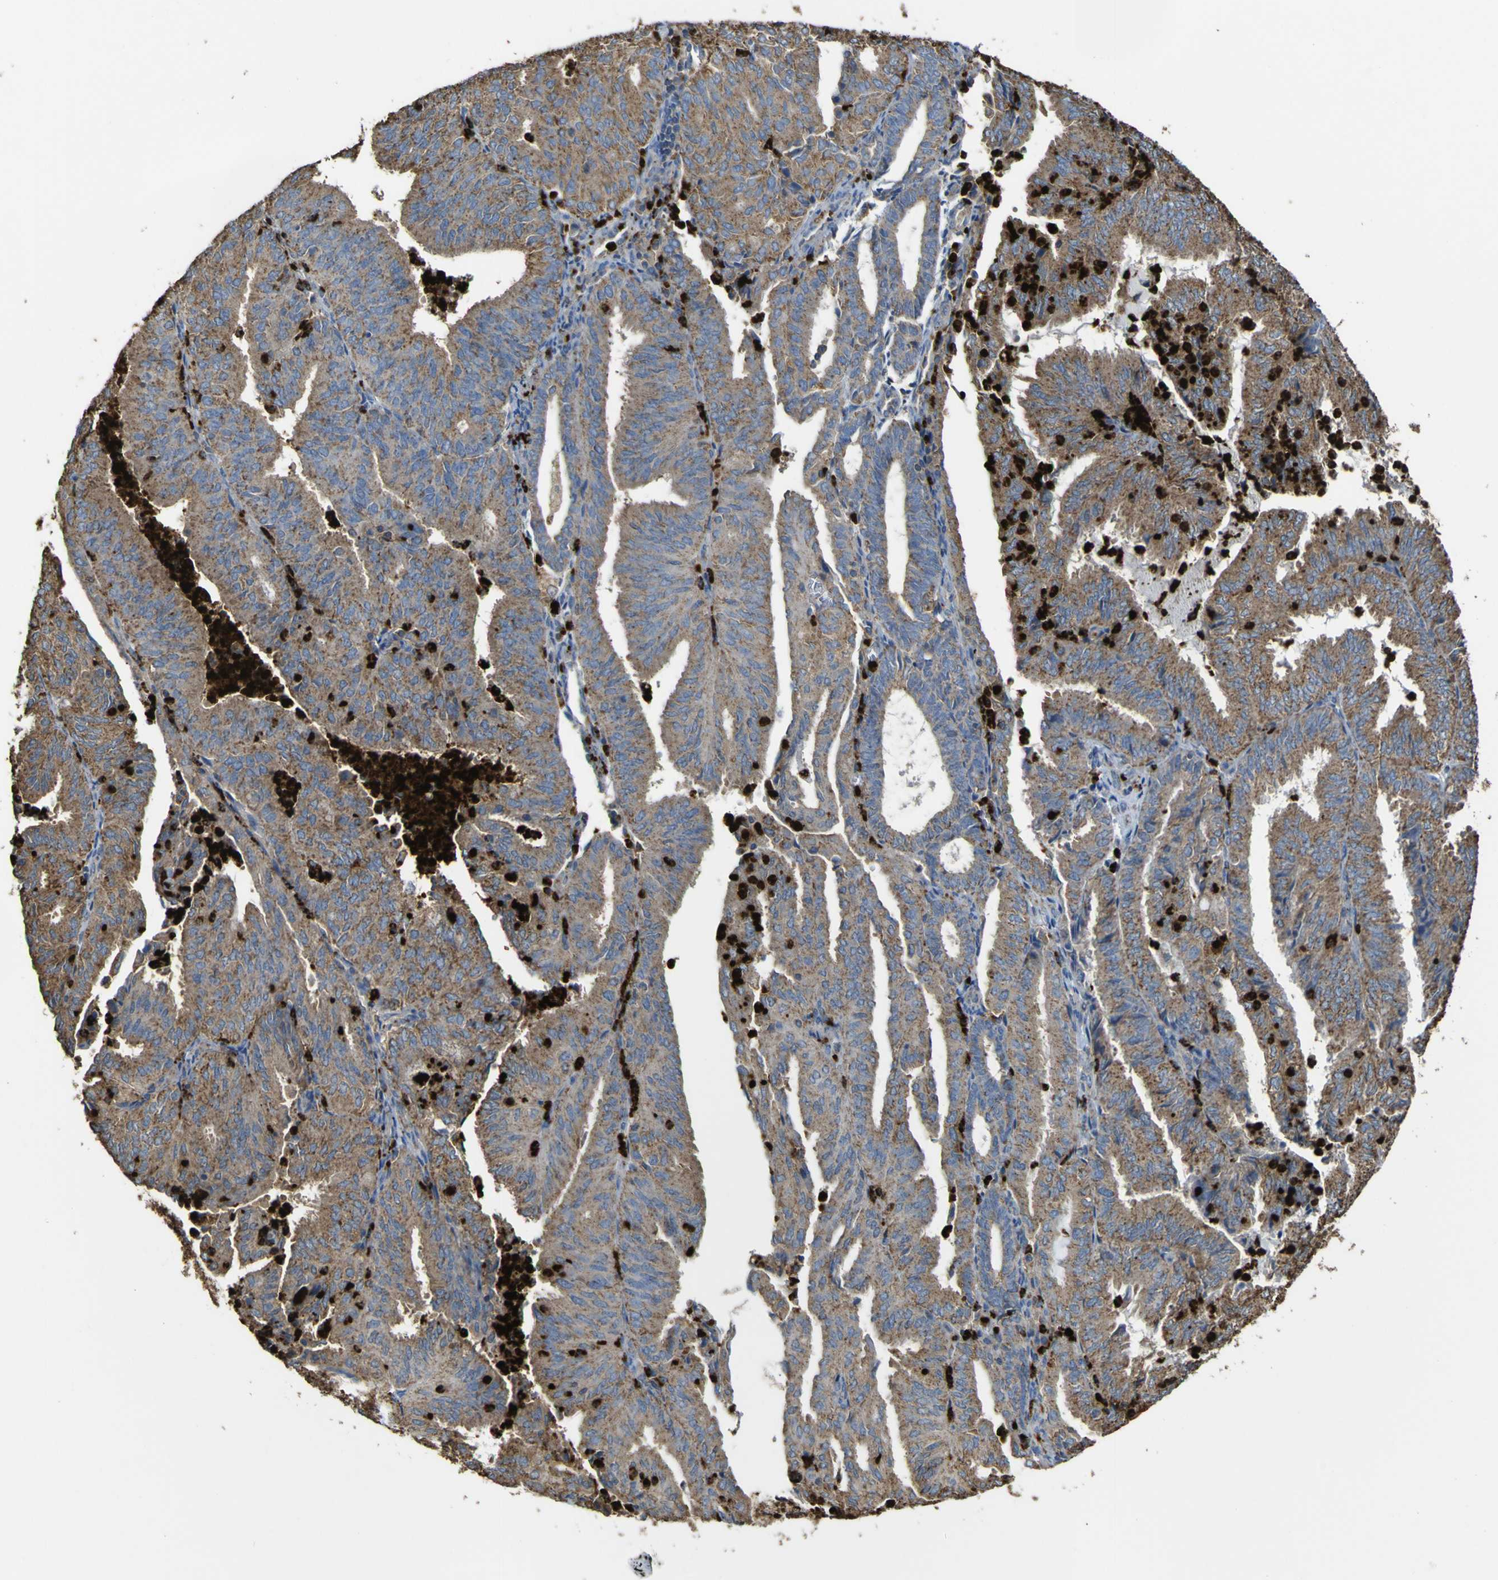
{"staining": {"intensity": "moderate", "quantity": ">75%", "location": "cytoplasmic/membranous"}, "tissue": "endometrial cancer", "cell_type": "Tumor cells", "image_type": "cancer", "snomed": [{"axis": "morphology", "description": "Adenocarcinoma, NOS"}, {"axis": "topography", "description": "Uterus"}], "caption": "Tumor cells reveal moderate cytoplasmic/membranous staining in about >75% of cells in endometrial adenocarcinoma. The staining is performed using DAB (3,3'-diaminobenzidine) brown chromogen to label protein expression. The nuclei are counter-stained blue using hematoxylin.", "gene": "ACSL3", "patient": {"sex": "female", "age": 60}}